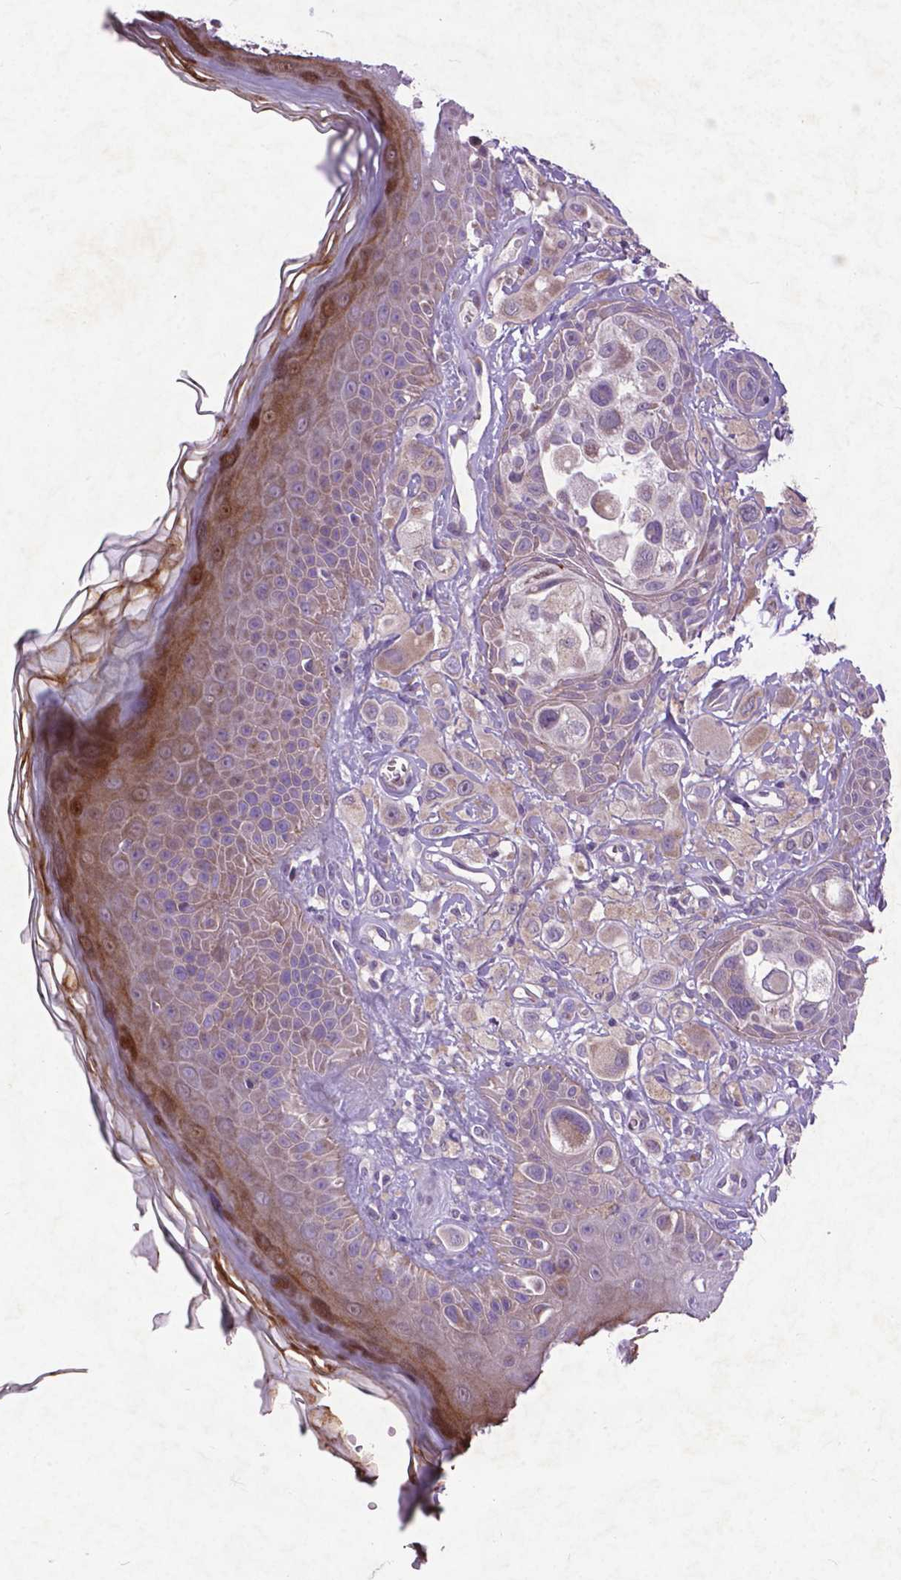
{"staining": {"intensity": "negative", "quantity": "none", "location": "none"}, "tissue": "melanoma", "cell_type": "Tumor cells", "image_type": "cancer", "snomed": [{"axis": "morphology", "description": "Malignant melanoma, NOS"}, {"axis": "topography", "description": "Skin"}], "caption": "The immunohistochemistry micrograph has no significant staining in tumor cells of melanoma tissue. (DAB (3,3'-diaminobenzidine) IHC with hematoxylin counter stain).", "gene": "ATG4D", "patient": {"sex": "male", "age": 67}}